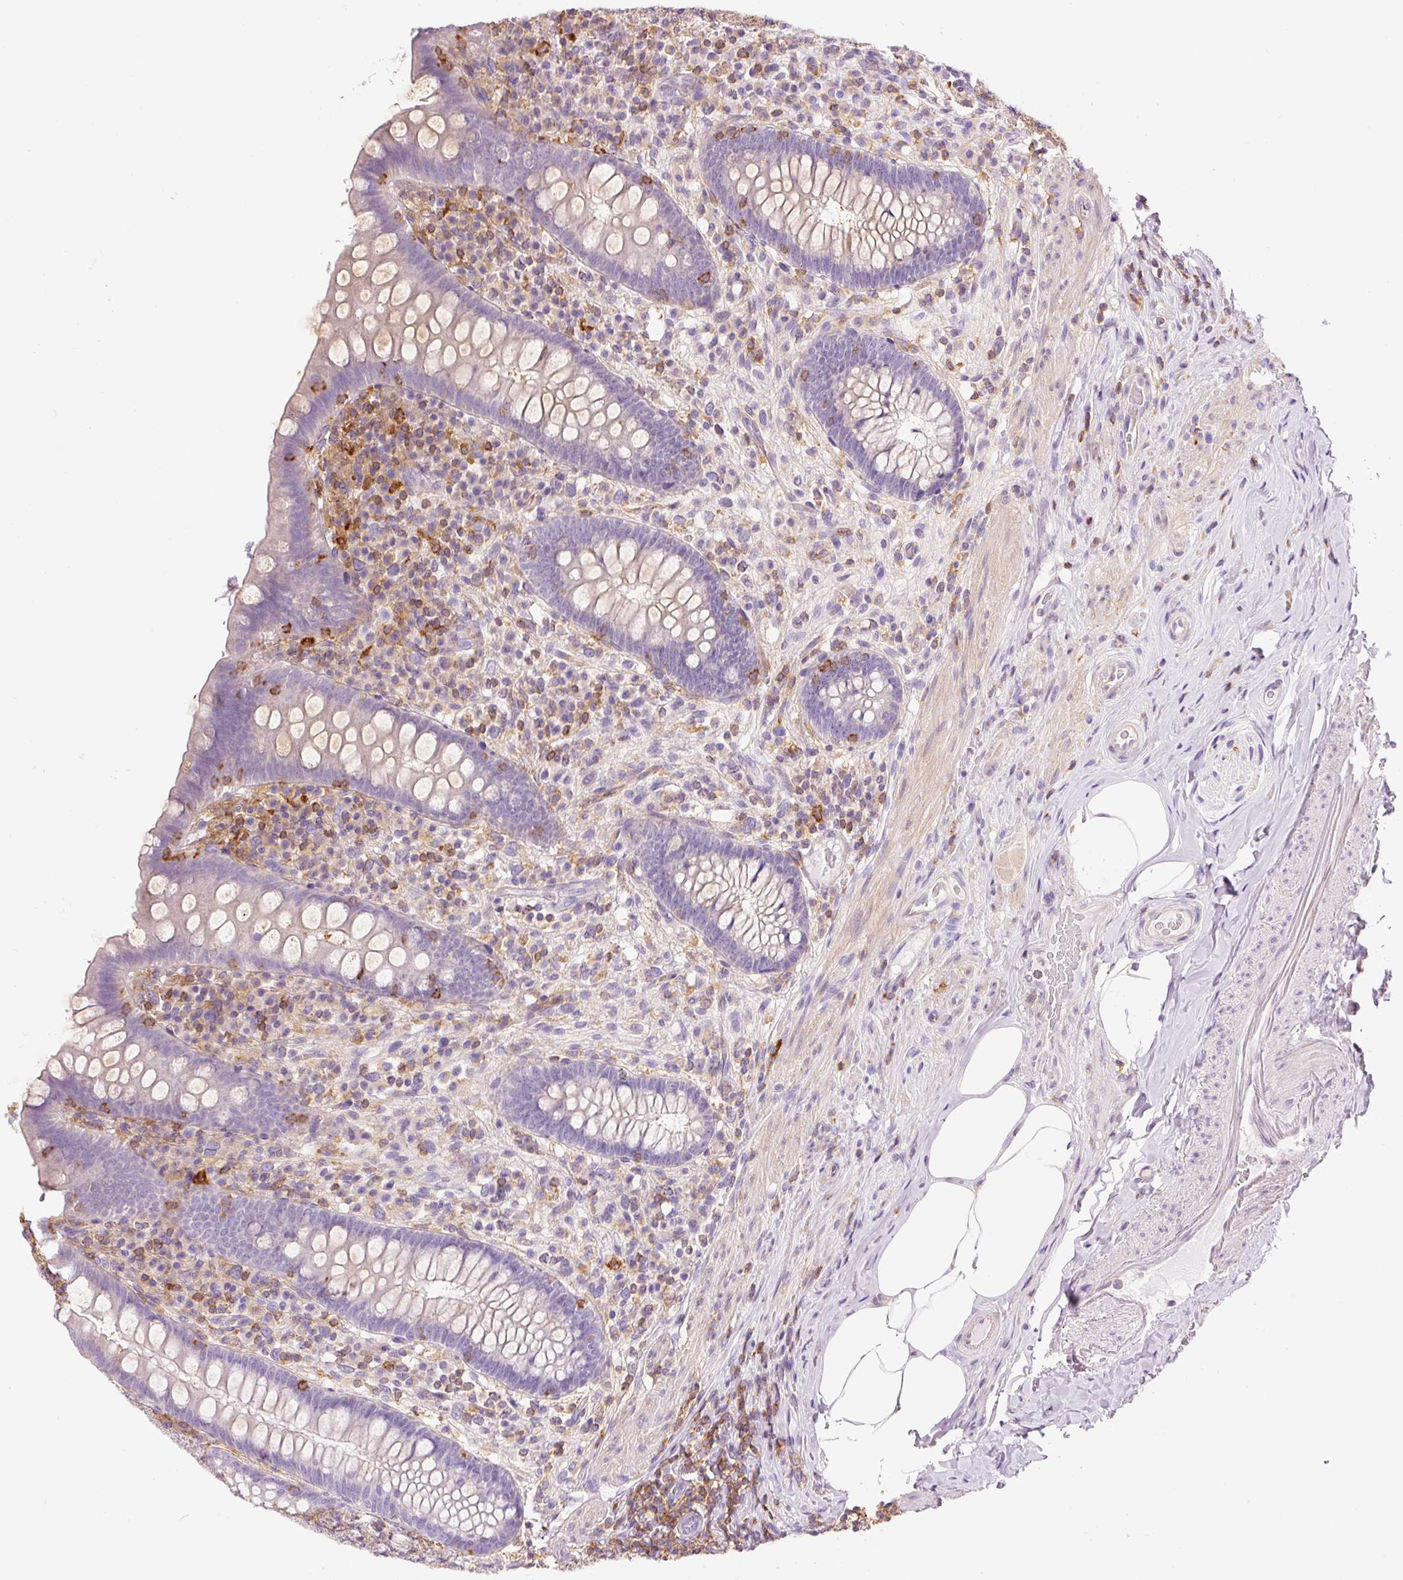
{"staining": {"intensity": "negative", "quantity": "none", "location": "none"}, "tissue": "appendix", "cell_type": "Glandular cells", "image_type": "normal", "snomed": [{"axis": "morphology", "description": "Normal tissue, NOS"}, {"axis": "topography", "description": "Appendix"}], "caption": "This is an immunohistochemistry (IHC) micrograph of unremarkable appendix. There is no staining in glandular cells.", "gene": "DOK6", "patient": {"sex": "male", "age": 71}}